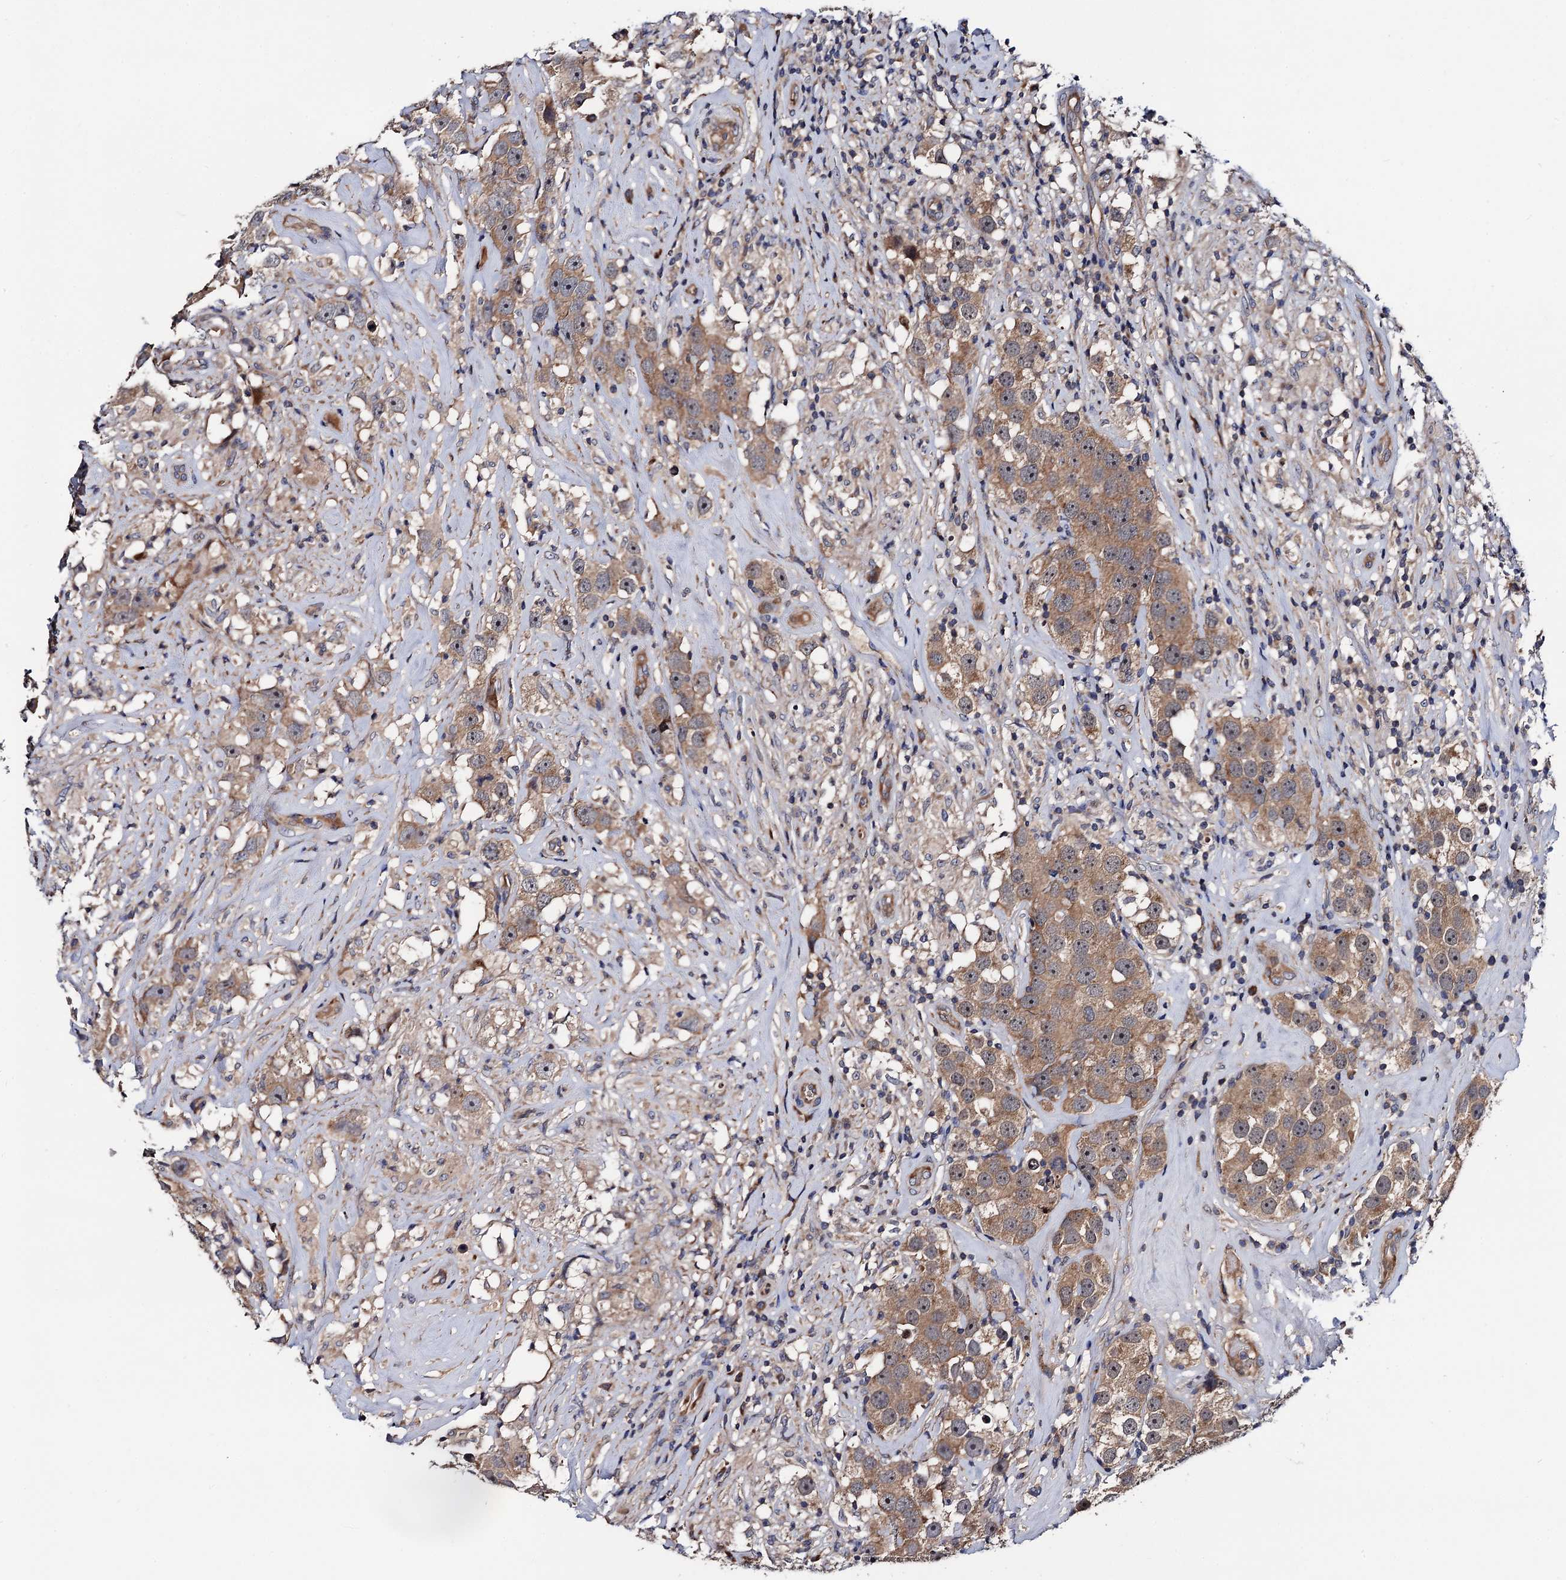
{"staining": {"intensity": "moderate", "quantity": ">75%", "location": "cytoplasmic/membranous"}, "tissue": "testis cancer", "cell_type": "Tumor cells", "image_type": "cancer", "snomed": [{"axis": "morphology", "description": "Seminoma, NOS"}, {"axis": "topography", "description": "Testis"}], "caption": "Brown immunohistochemical staining in human testis cancer exhibits moderate cytoplasmic/membranous staining in about >75% of tumor cells.", "gene": "TRMT112", "patient": {"sex": "male", "age": 49}}